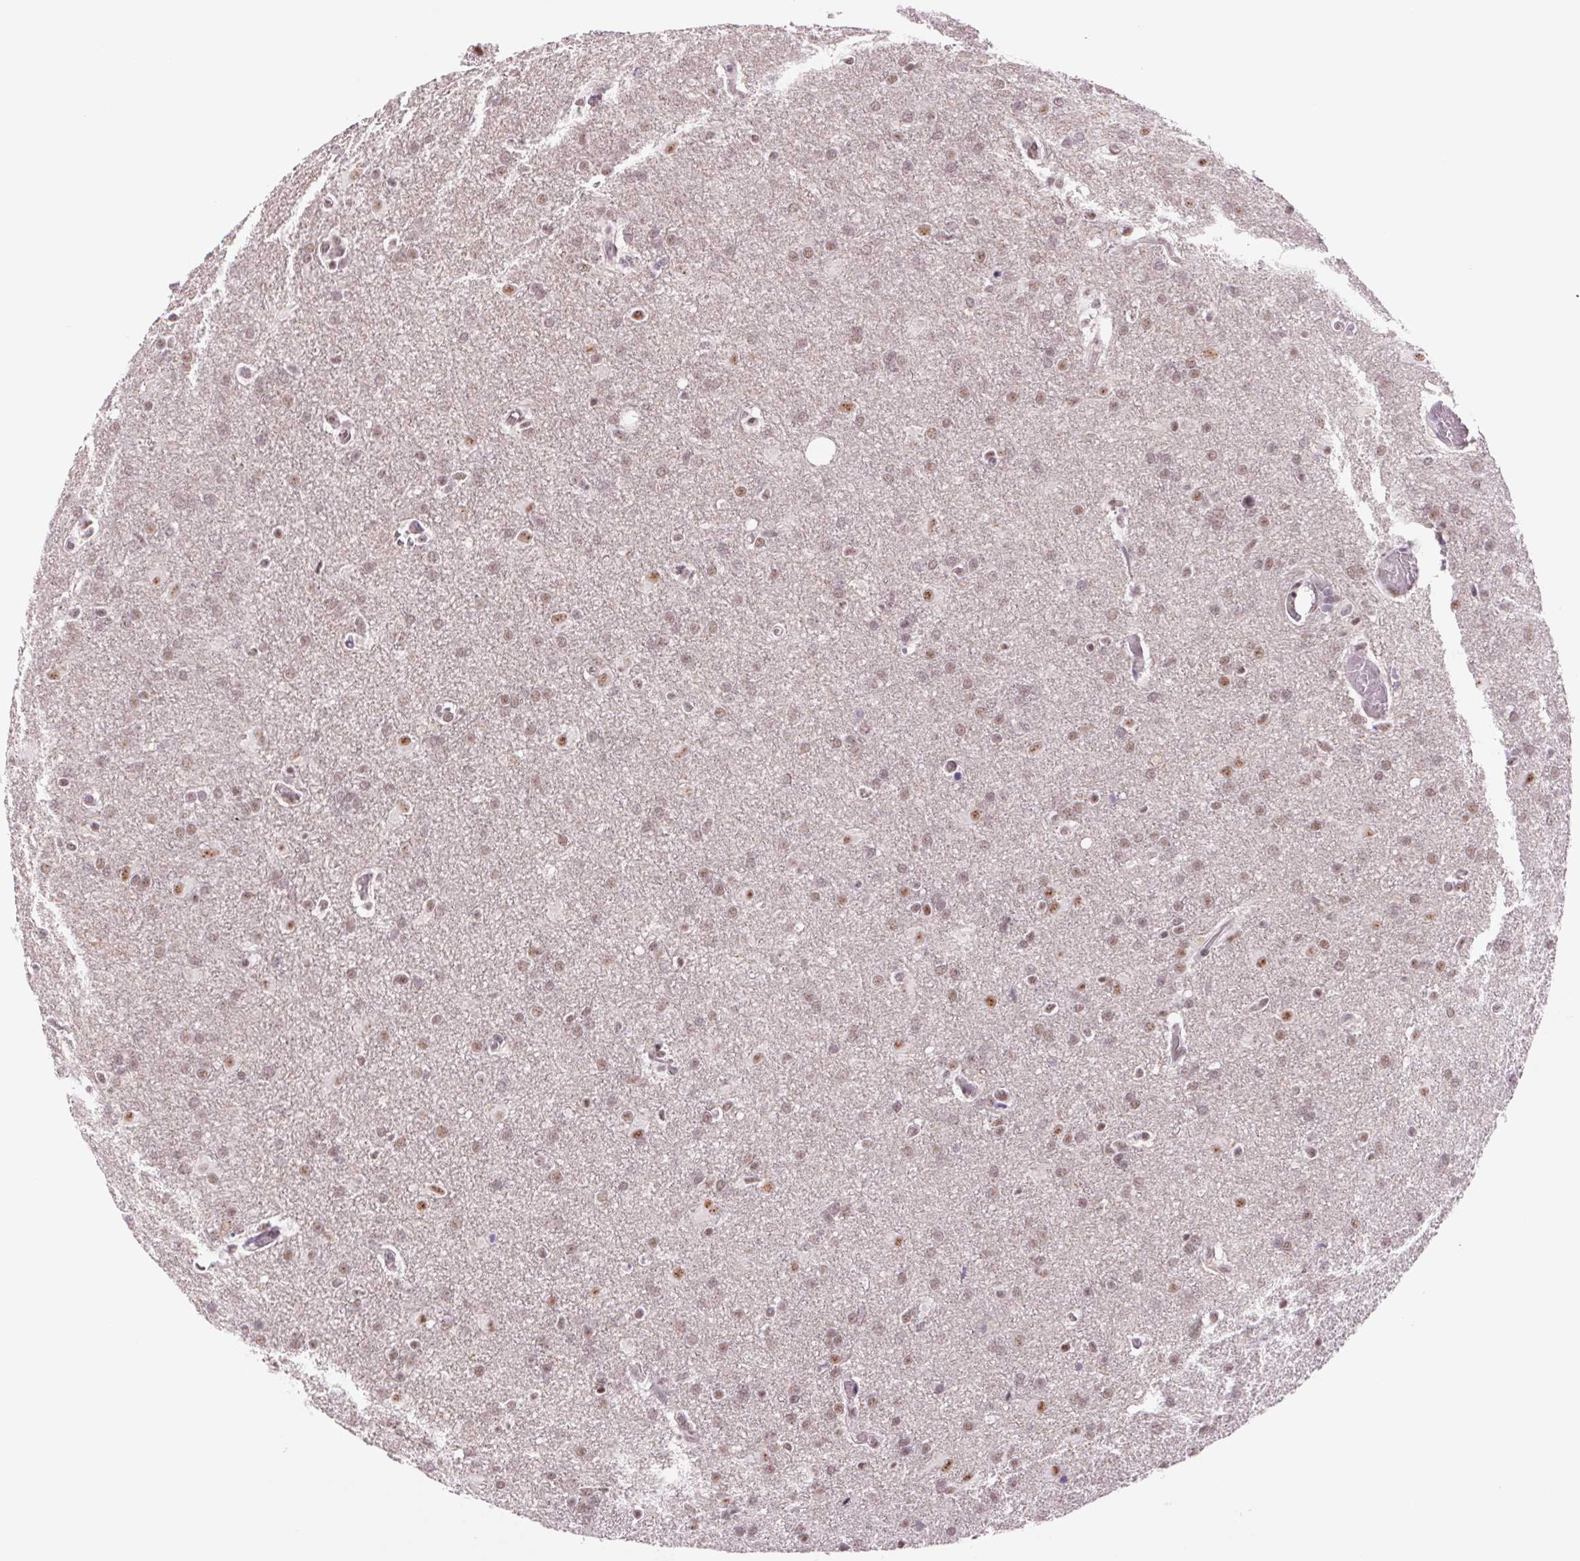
{"staining": {"intensity": "moderate", "quantity": "25%-75%", "location": "nuclear"}, "tissue": "glioma", "cell_type": "Tumor cells", "image_type": "cancer", "snomed": [{"axis": "morphology", "description": "Glioma, malignant, High grade"}, {"axis": "topography", "description": "Brain"}], "caption": "IHC image of high-grade glioma (malignant) stained for a protein (brown), which shows medium levels of moderate nuclear positivity in approximately 25%-75% of tumor cells.", "gene": "ZC3H14", "patient": {"sex": "male", "age": 68}}